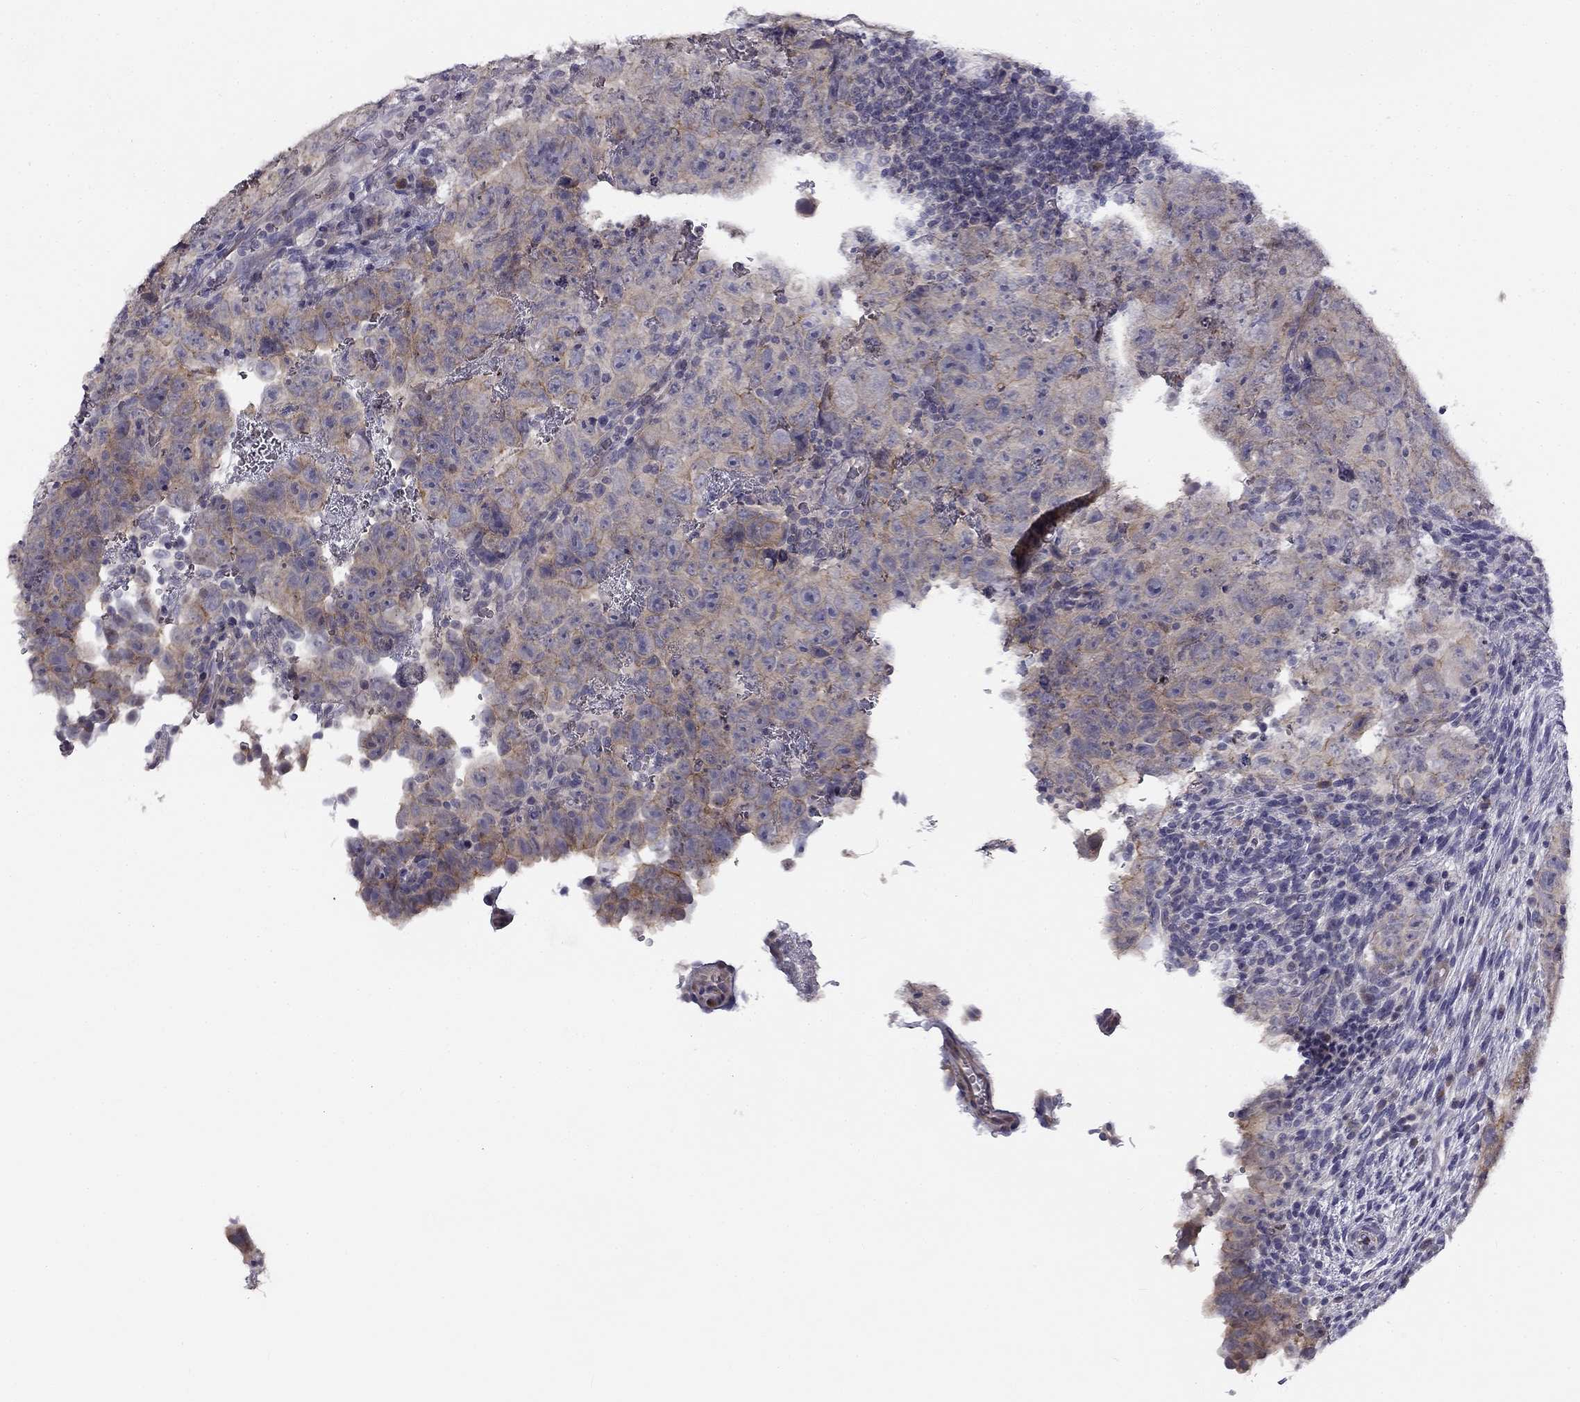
{"staining": {"intensity": "moderate", "quantity": "<25%", "location": "cytoplasmic/membranous"}, "tissue": "testis cancer", "cell_type": "Tumor cells", "image_type": "cancer", "snomed": [{"axis": "morphology", "description": "Carcinoma, Embryonal, NOS"}, {"axis": "topography", "description": "Testis"}], "caption": "Immunohistochemistry photomicrograph of human testis embryonal carcinoma stained for a protein (brown), which exhibits low levels of moderate cytoplasmic/membranous staining in approximately <25% of tumor cells.", "gene": "CNR1", "patient": {"sex": "male", "age": 24}}